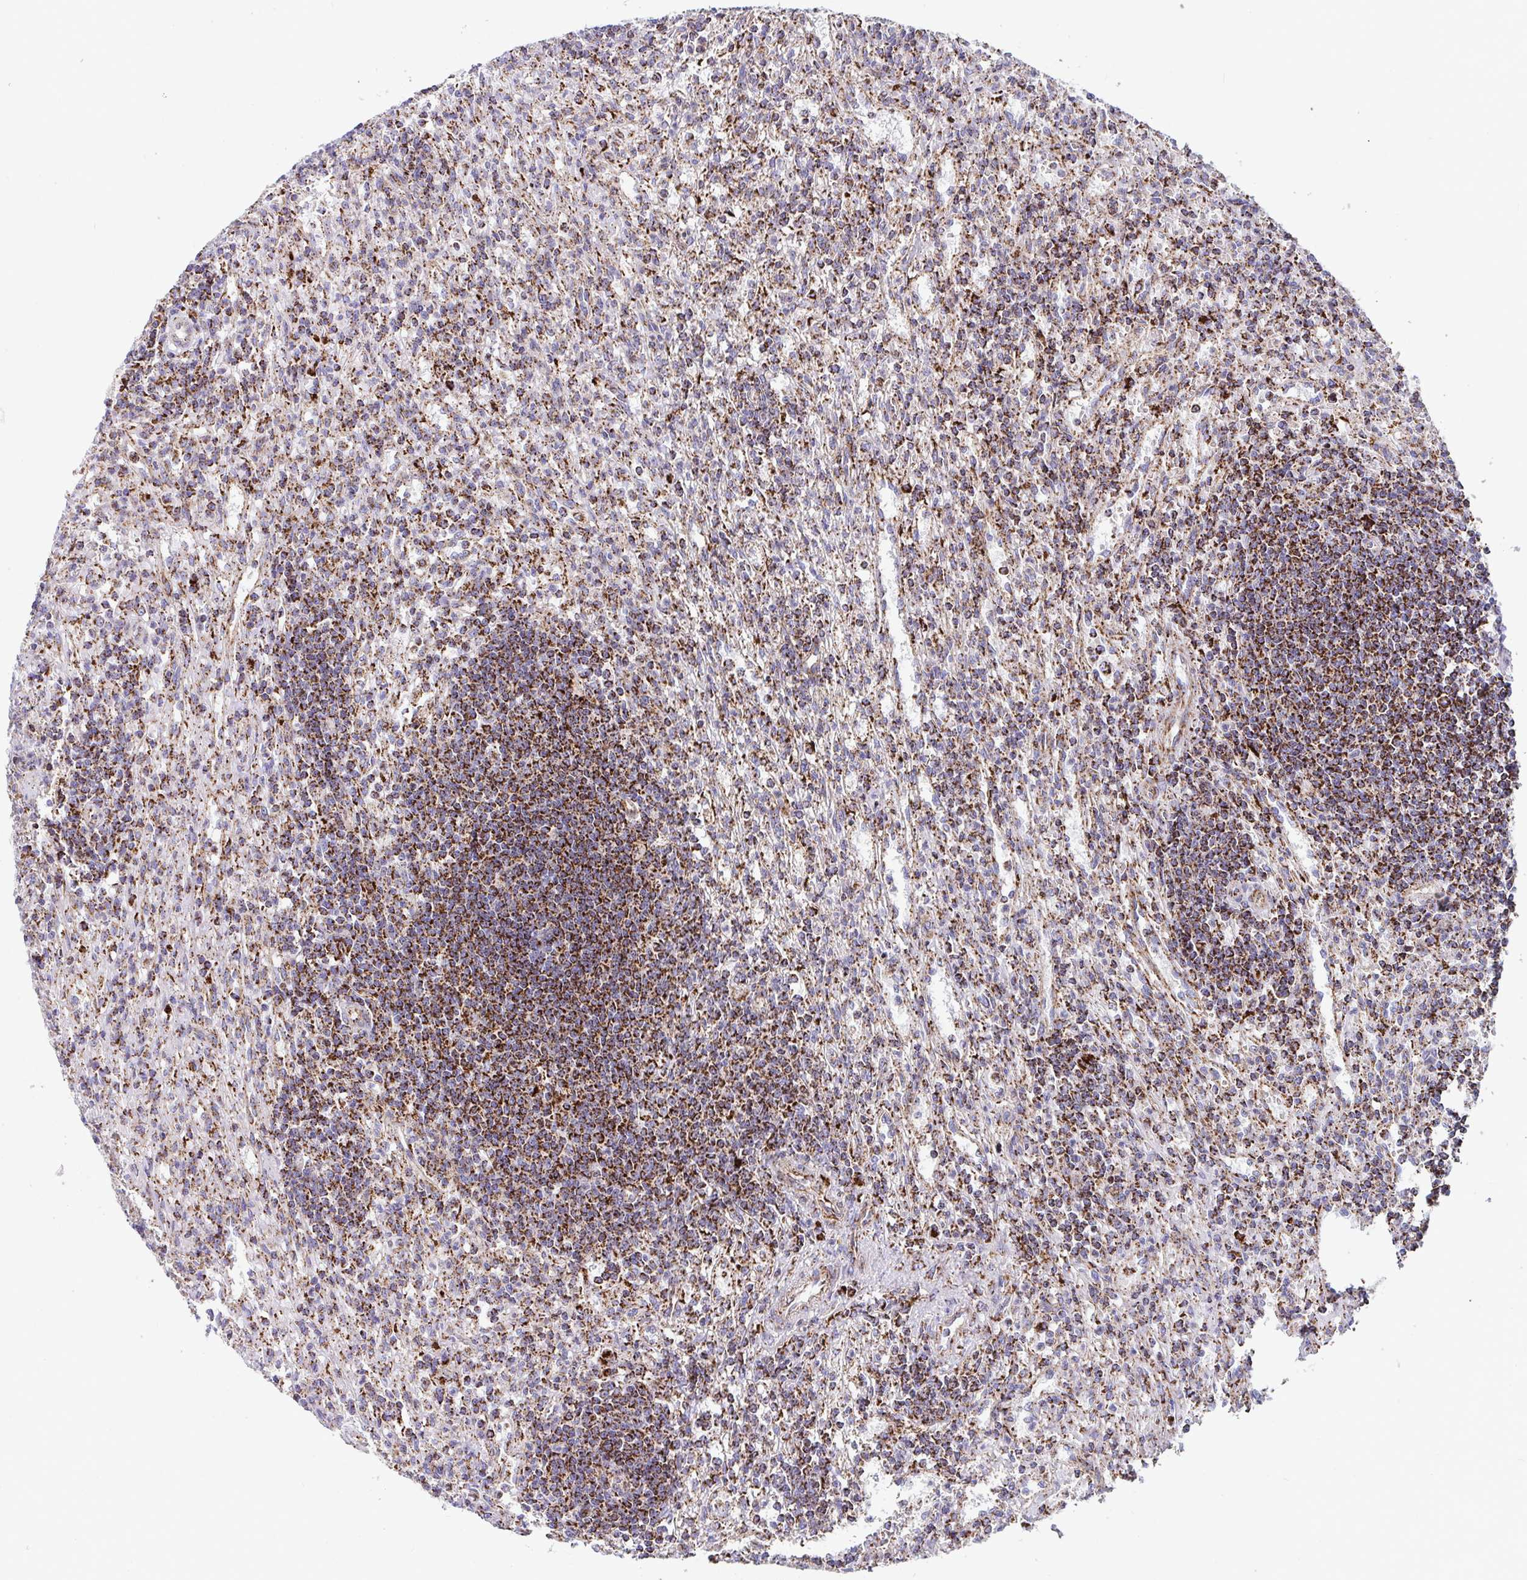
{"staining": {"intensity": "strong", "quantity": ">75%", "location": "cytoplasmic/membranous"}, "tissue": "lymphoma", "cell_type": "Tumor cells", "image_type": "cancer", "snomed": [{"axis": "morphology", "description": "Malignant lymphoma, non-Hodgkin's type, Low grade"}, {"axis": "topography", "description": "Spleen"}], "caption": "Lymphoma stained with DAB immunohistochemistry demonstrates high levels of strong cytoplasmic/membranous staining in about >75% of tumor cells. The protein is shown in brown color, while the nuclei are stained blue.", "gene": "ATP5MJ", "patient": {"sex": "male", "age": 76}}